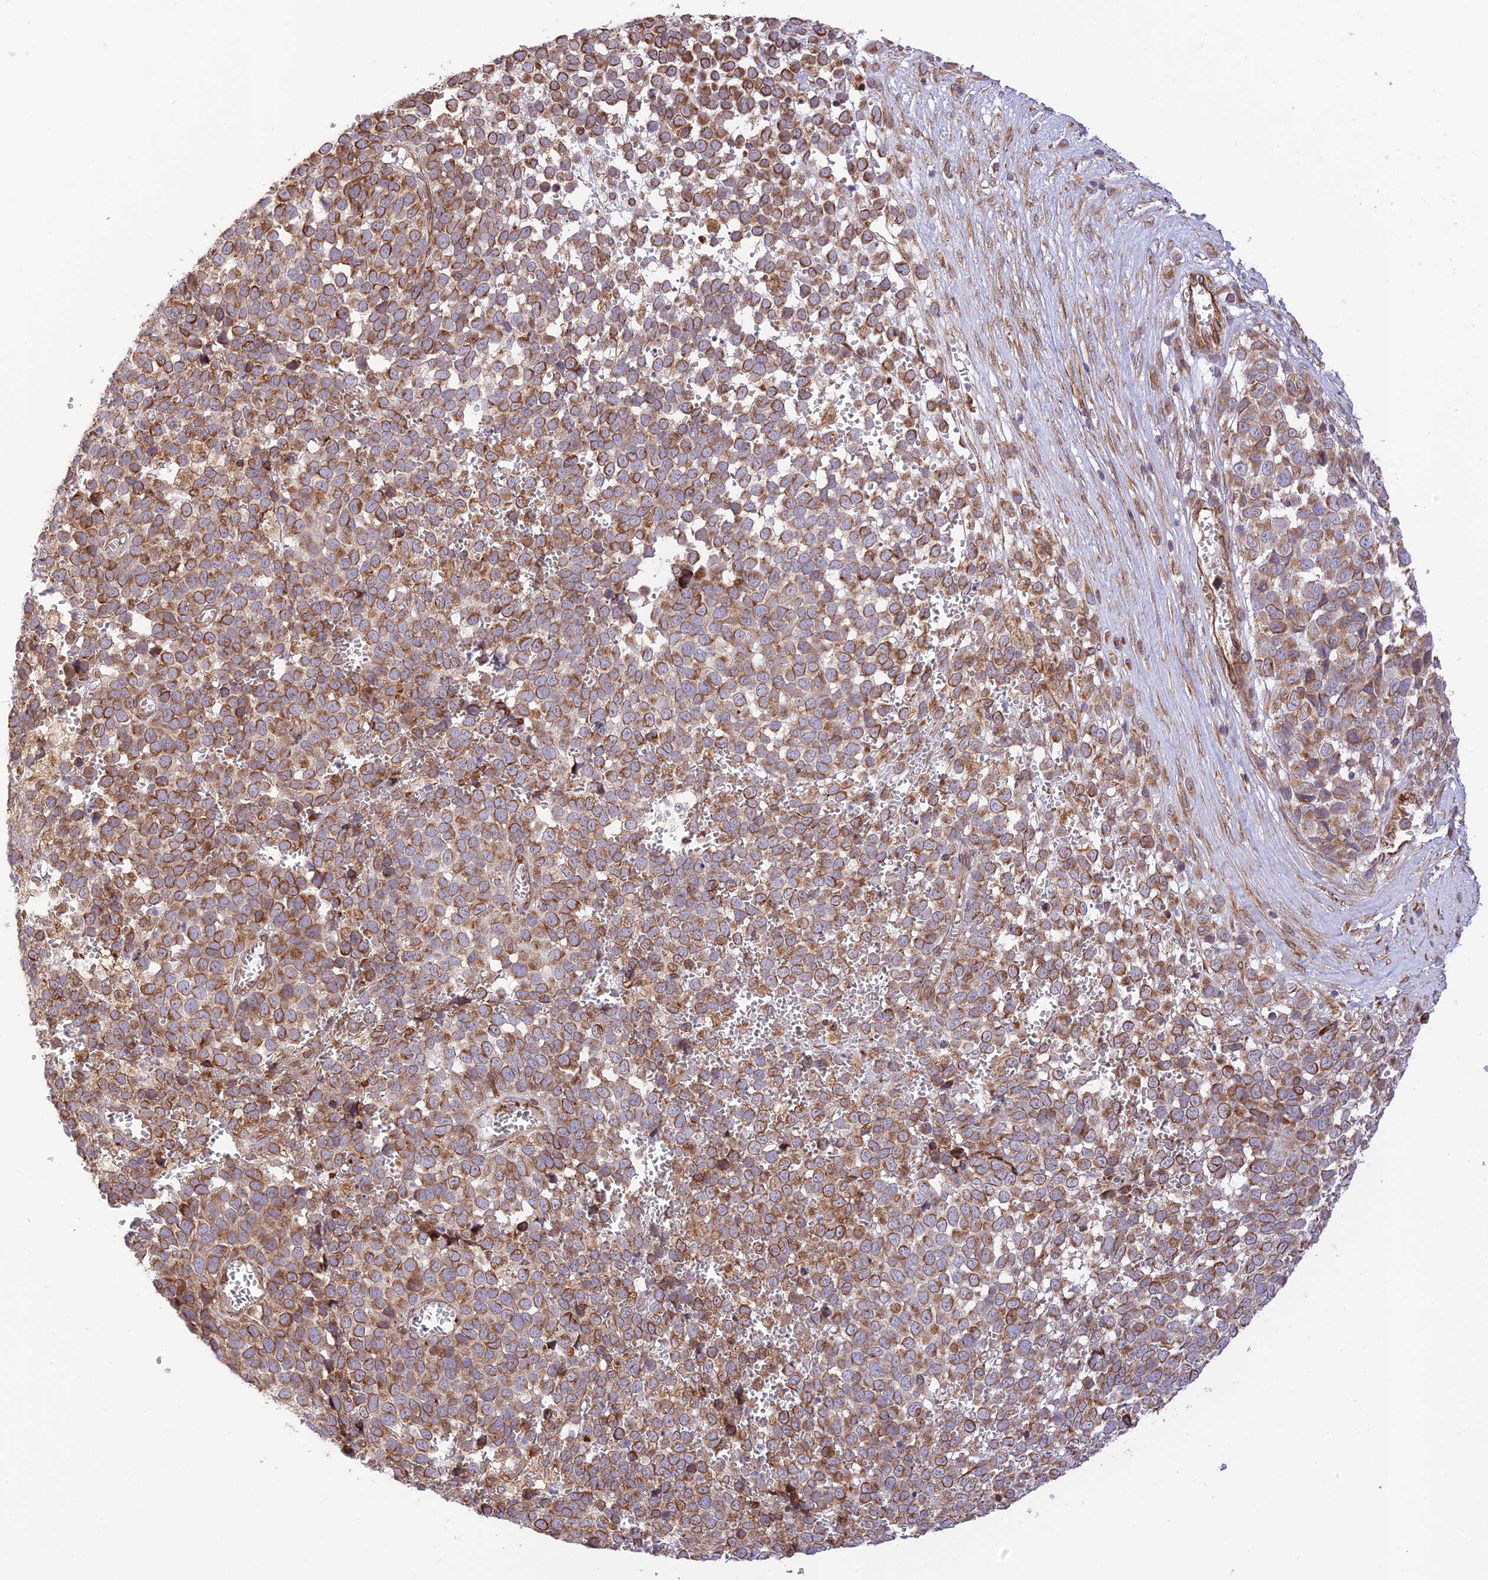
{"staining": {"intensity": "moderate", "quantity": ">75%", "location": "cytoplasmic/membranous"}, "tissue": "melanoma", "cell_type": "Tumor cells", "image_type": "cancer", "snomed": [{"axis": "morphology", "description": "Malignant melanoma, NOS"}, {"axis": "topography", "description": "Nose, NOS"}], "caption": "IHC micrograph of melanoma stained for a protein (brown), which demonstrates medium levels of moderate cytoplasmic/membranous positivity in approximately >75% of tumor cells.", "gene": "EXOC3L4", "patient": {"sex": "female", "age": 48}}